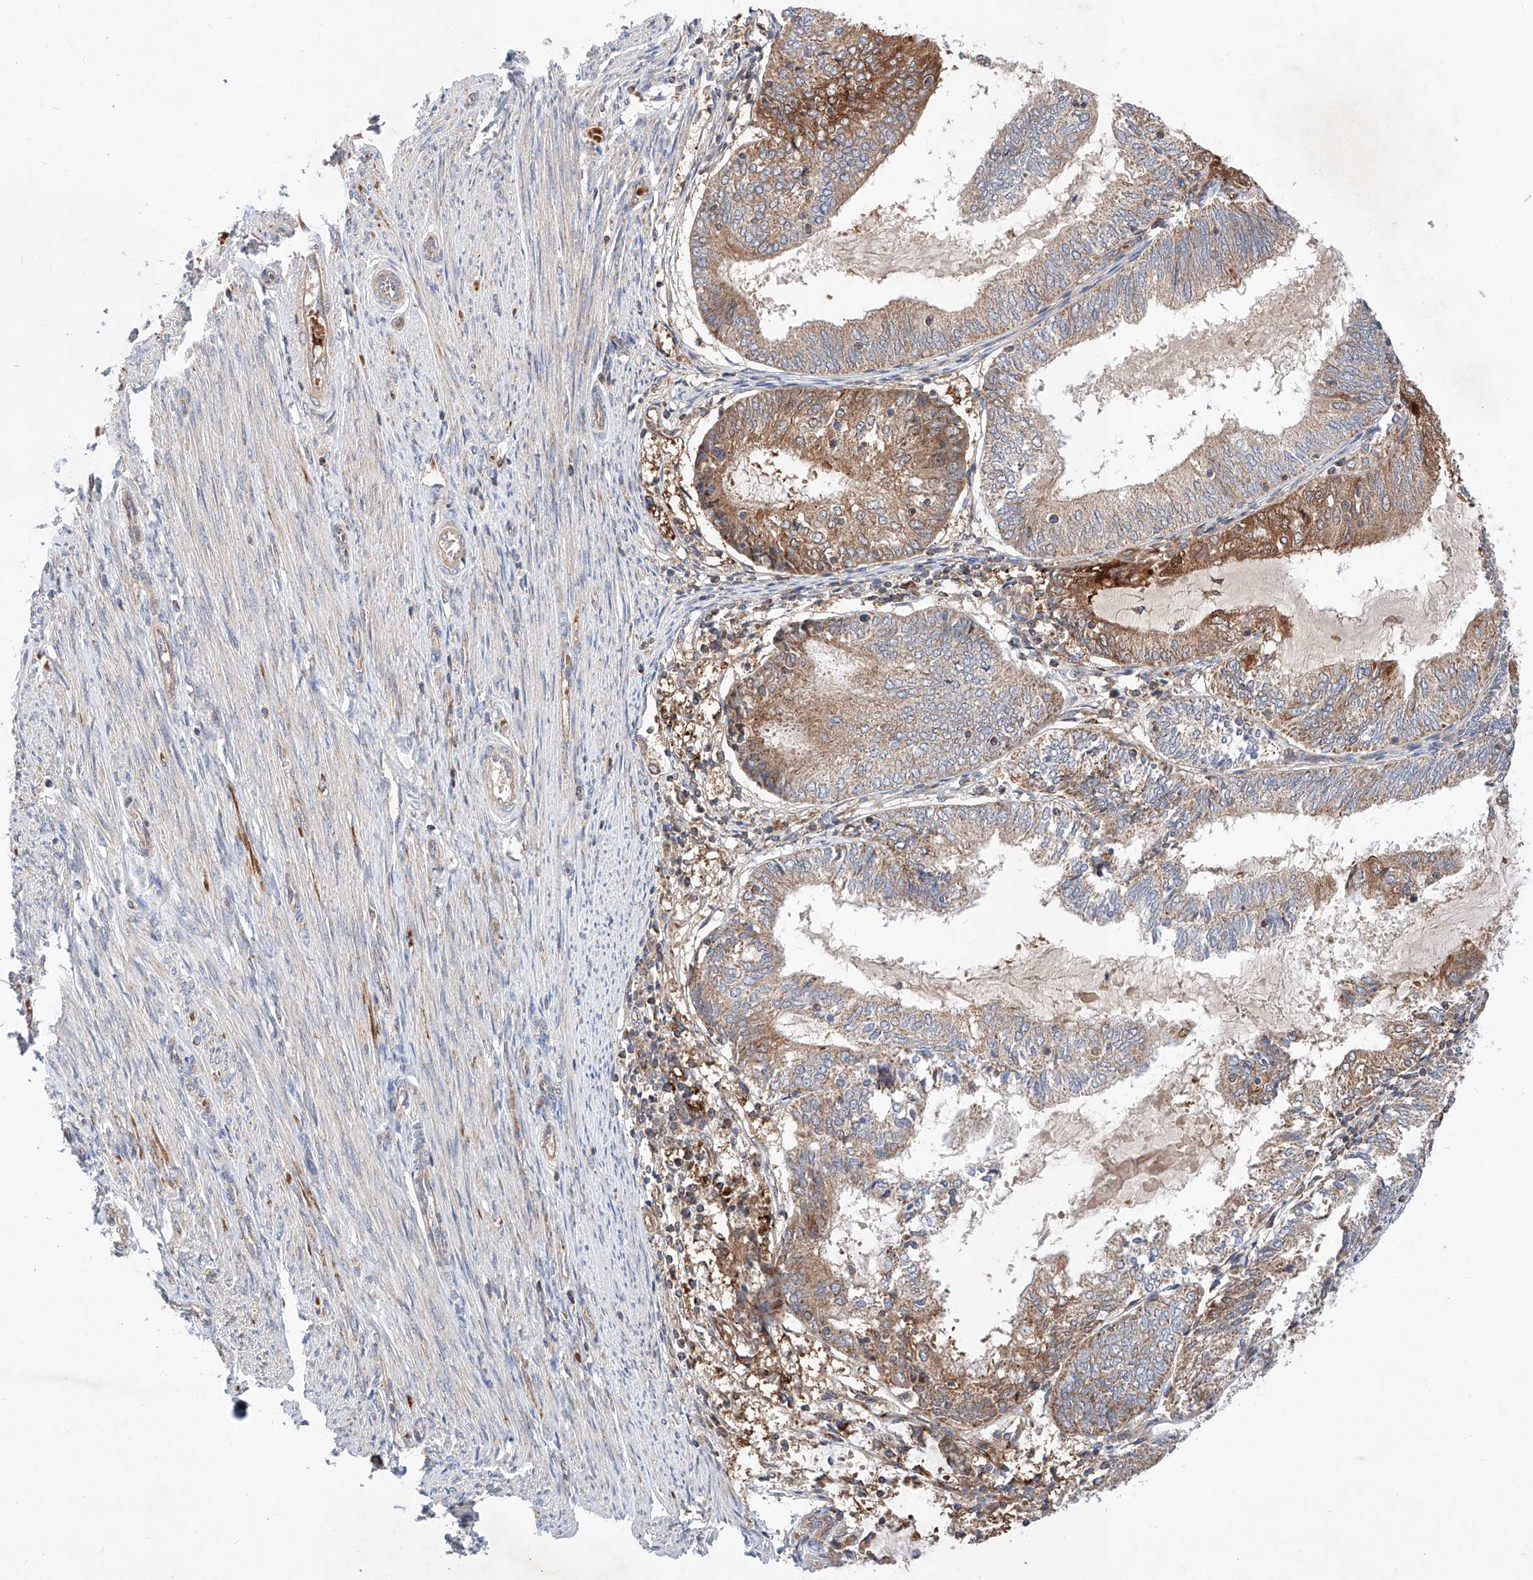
{"staining": {"intensity": "moderate", "quantity": ">75%", "location": "cytoplasmic/membranous"}, "tissue": "endometrial cancer", "cell_type": "Tumor cells", "image_type": "cancer", "snomed": [{"axis": "morphology", "description": "Adenocarcinoma, NOS"}, {"axis": "topography", "description": "Endometrium"}], "caption": "Moderate cytoplasmic/membranous protein expression is appreciated in approximately >75% of tumor cells in adenocarcinoma (endometrial). (Stains: DAB (3,3'-diaminobenzidine) in brown, nuclei in blue, Microscopy: brightfield microscopy at high magnification).", "gene": "NR1D1", "patient": {"sex": "female", "age": 81}}